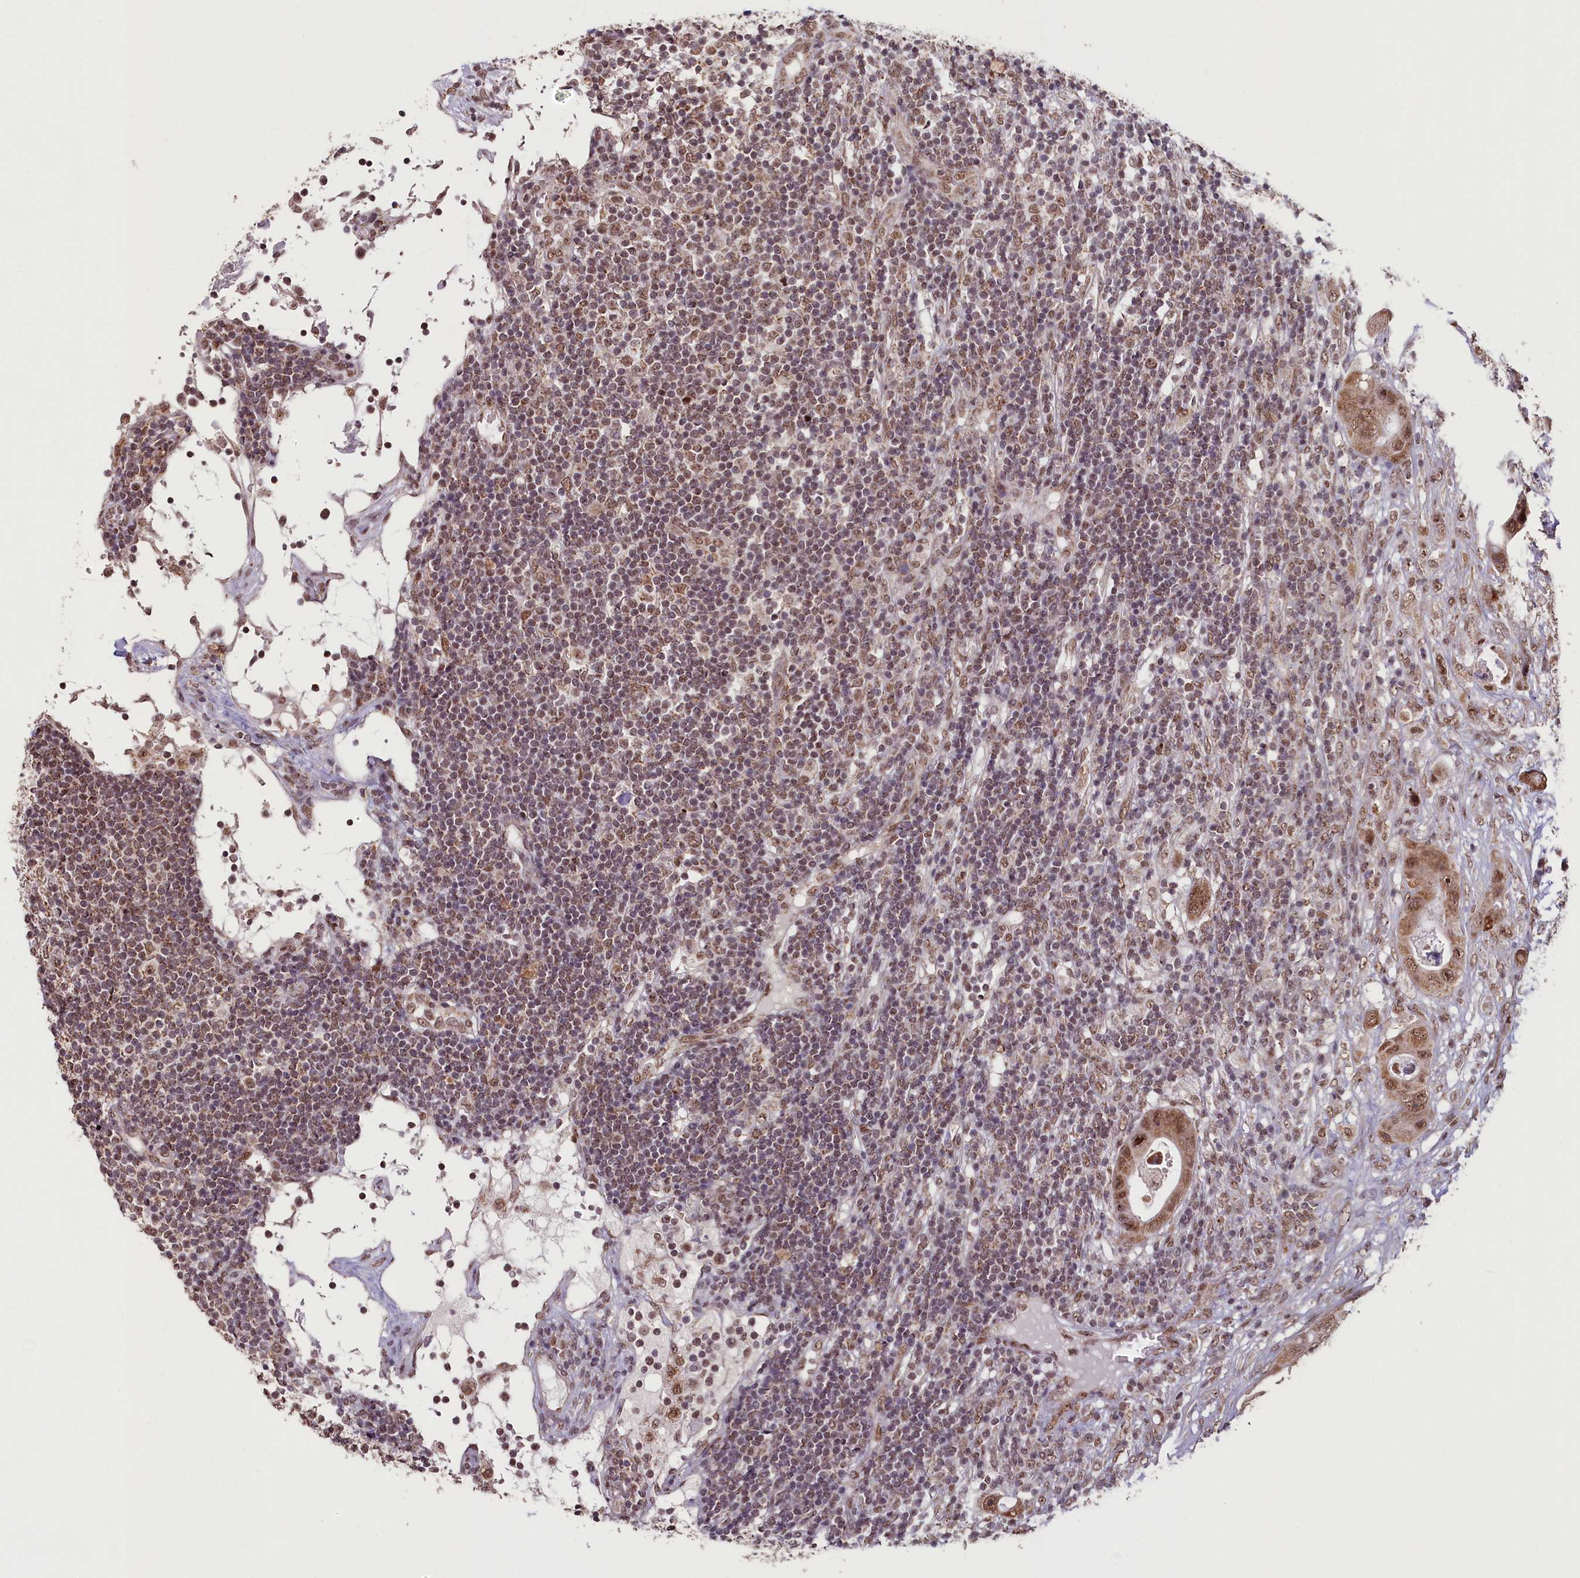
{"staining": {"intensity": "moderate", "quantity": ">75%", "location": "cytoplasmic/membranous,nuclear"}, "tissue": "colorectal cancer", "cell_type": "Tumor cells", "image_type": "cancer", "snomed": [{"axis": "morphology", "description": "Adenocarcinoma, NOS"}, {"axis": "topography", "description": "Colon"}], "caption": "Tumor cells display medium levels of moderate cytoplasmic/membranous and nuclear staining in approximately >75% of cells in colorectal cancer.", "gene": "PDE6D", "patient": {"sex": "female", "age": 46}}